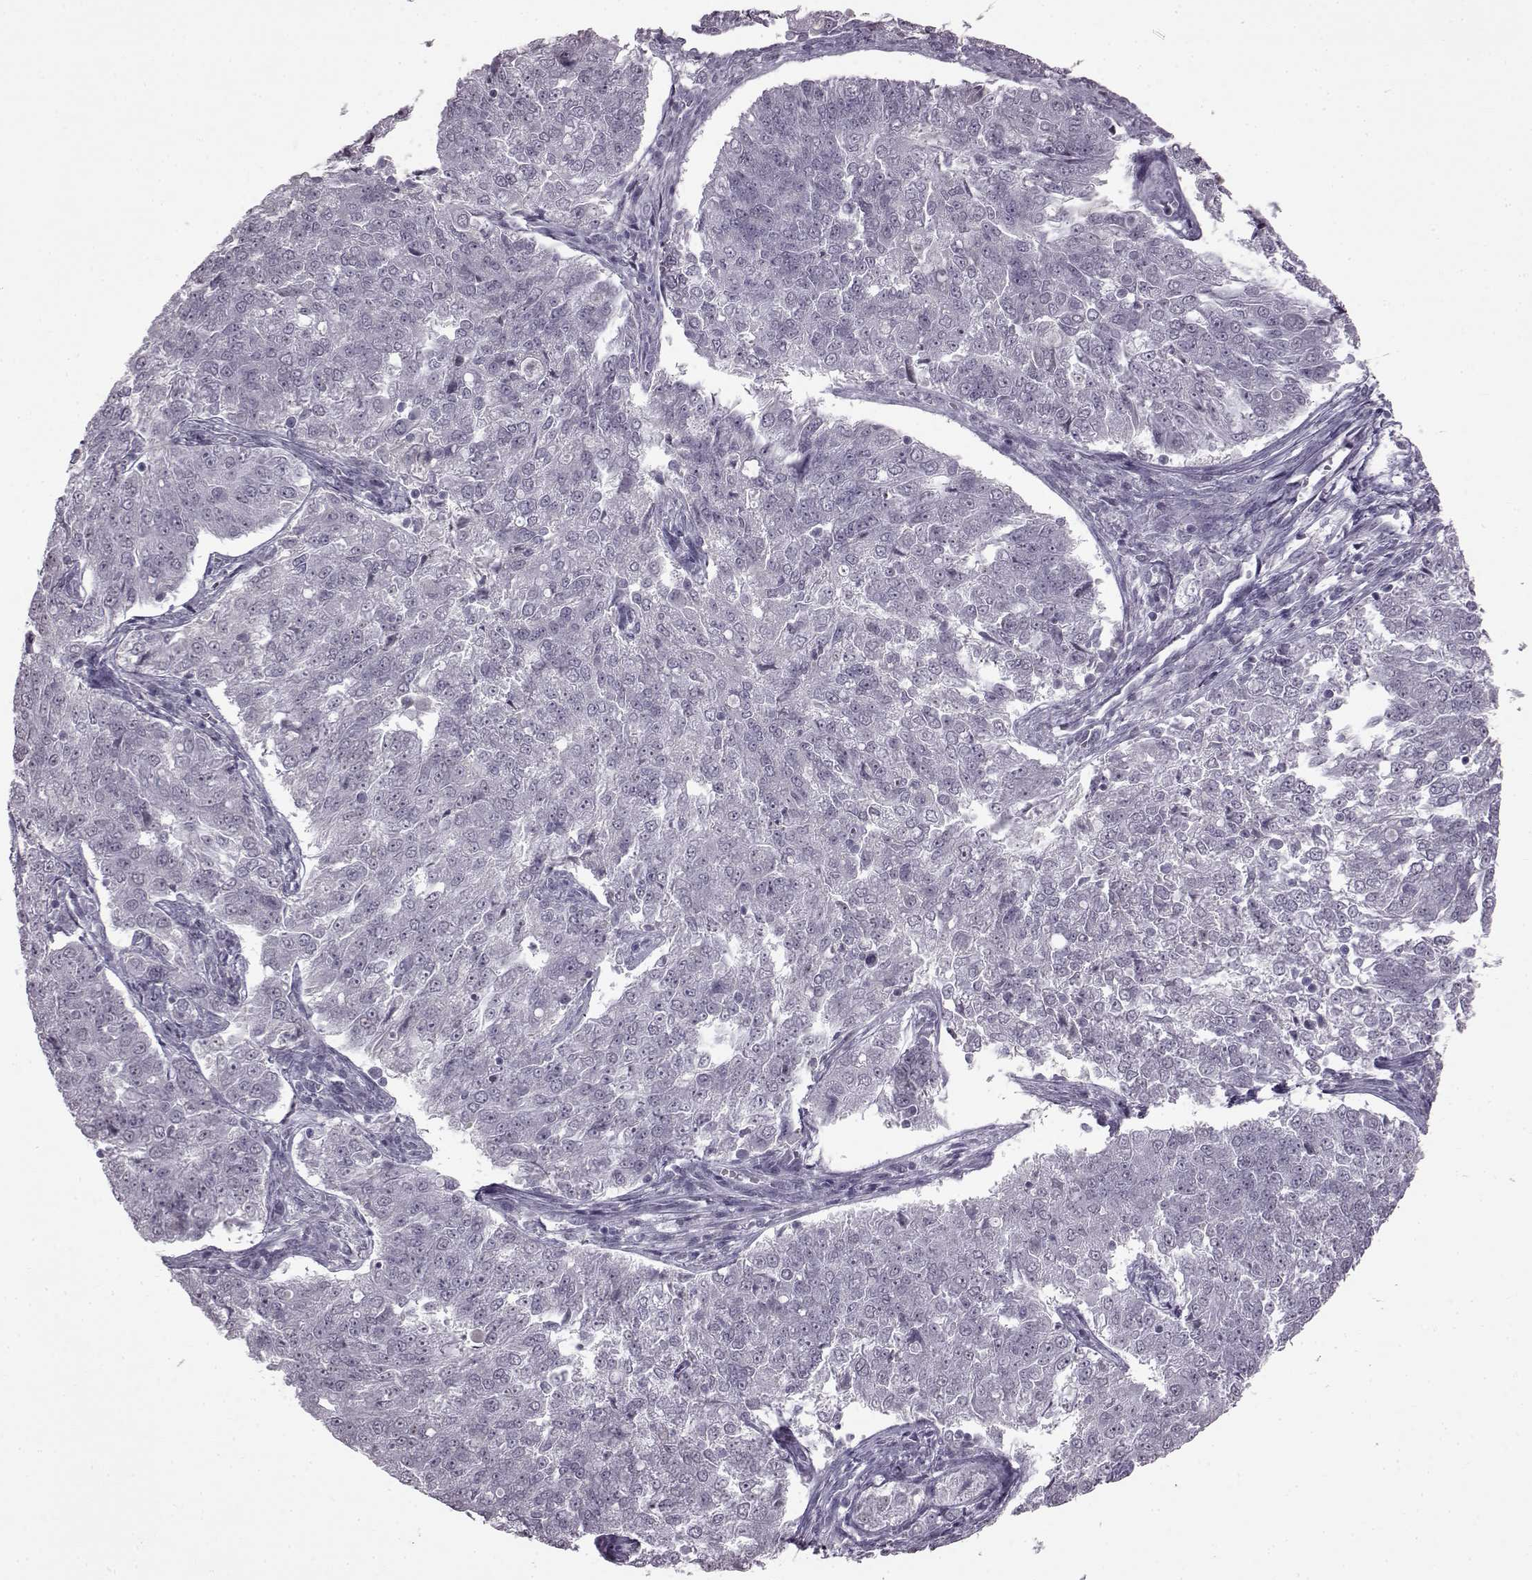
{"staining": {"intensity": "negative", "quantity": "none", "location": "none"}, "tissue": "endometrial cancer", "cell_type": "Tumor cells", "image_type": "cancer", "snomed": [{"axis": "morphology", "description": "Adenocarcinoma, NOS"}, {"axis": "topography", "description": "Endometrium"}], "caption": "Tumor cells show no significant staining in adenocarcinoma (endometrial). The staining was performed using DAB to visualize the protein expression in brown, while the nuclei were stained in blue with hematoxylin (Magnification: 20x).", "gene": "SLC28A2", "patient": {"sex": "female", "age": 43}}